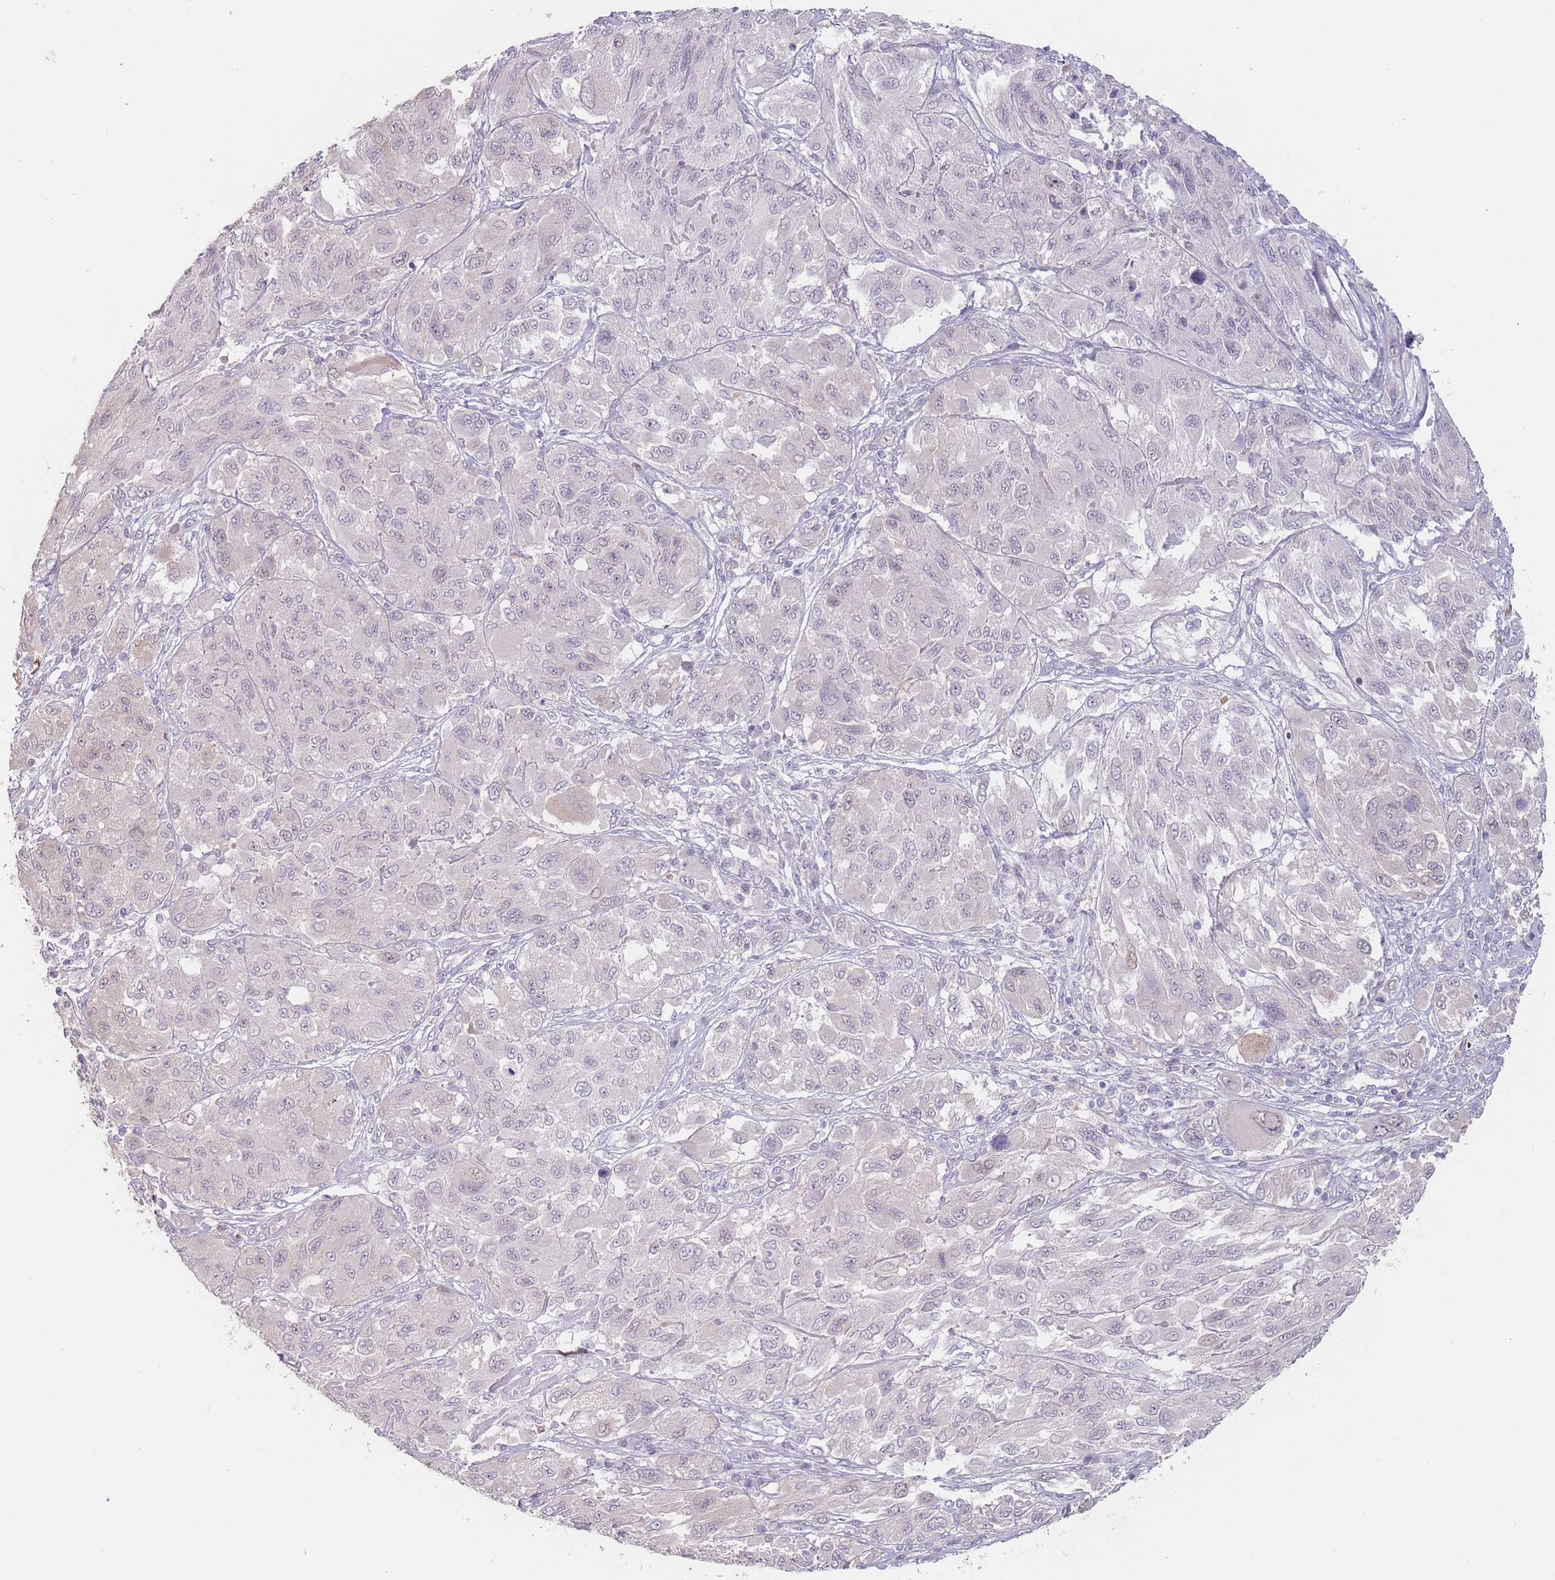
{"staining": {"intensity": "negative", "quantity": "none", "location": "none"}, "tissue": "melanoma", "cell_type": "Tumor cells", "image_type": "cancer", "snomed": [{"axis": "morphology", "description": "Malignant melanoma, NOS"}, {"axis": "topography", "description": "Skin"}], "caption": "A photomicrograph of malignant melanoma stained for a protein reveals no brown staining in tumor cells.", "gene": "LDHD", "patient": {"sex": "female", "age": 91}}